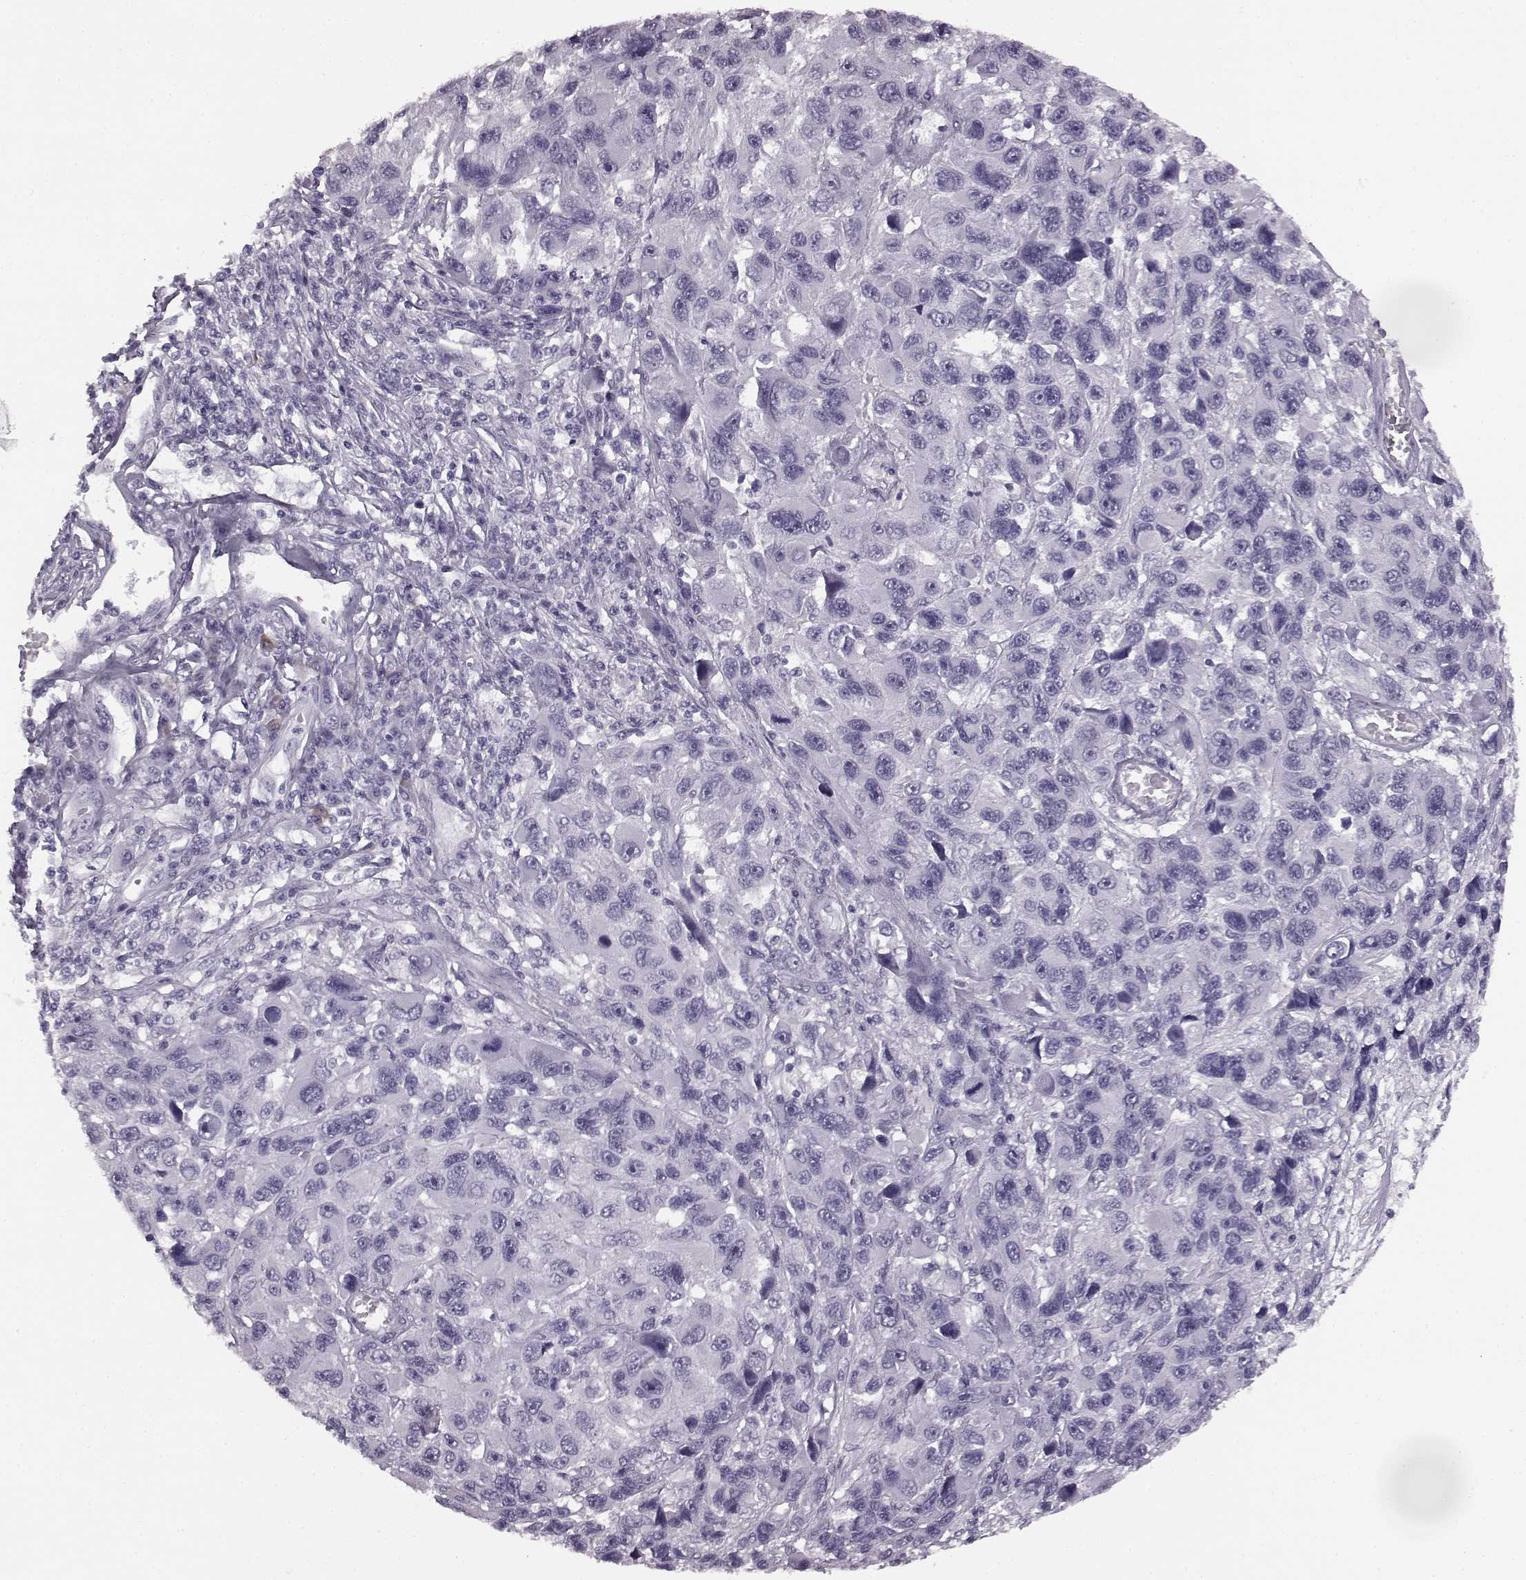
{"staining": {"intensity": "negative", "quantity": "none", "location": "none"}, "tissue": "melanoma", "cell_type": "Tumor cells", "image_type": "cancer", "snomed": [{"axis": "morphology", "description": "Malignant melanoma, NOS"}, {"axis": "topography", "description": "Skin"}], "caption": "Immunohistochemistry (IHC) of malignant melanoma displays no positivity in tumor cells.", "gene": "JSRP1", "patient": {"sex": "male", "age": 53}}